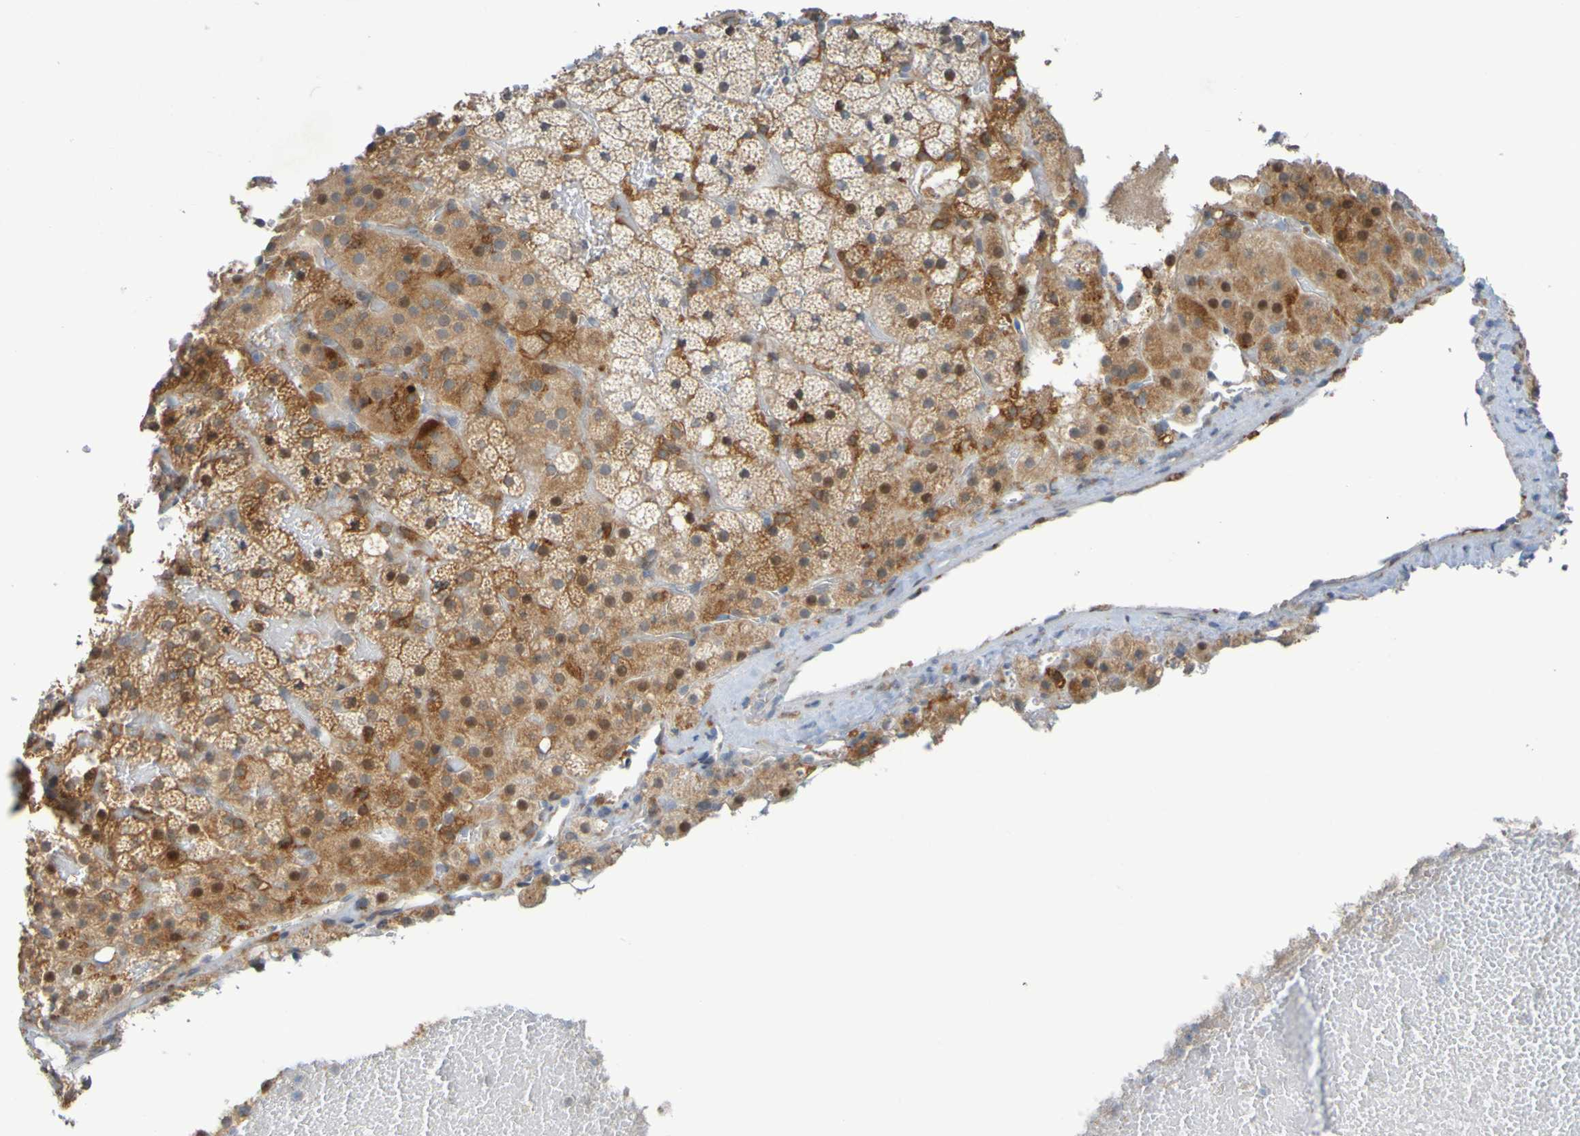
{"staining": {"intensity": "weak", "quantity": ">75%", "location": "cytoplasmic/membranous"}, "tissue": "adrenal gland", "cell_type": "Glandular cells", "image_type": "normal", "snomed": [{"axis": "morphology", "description": "Normal tissue, NOS"}, {"axis": "topography", "description": "Adrenal gland"}], "caption": "Normal adrenal gland exhibits weak cytoplasmic/membranous staining in about >75% of glandular cells, visualized by immunohistochemistry.", "gene": "LILRB5", "patient": {"sex": "female", "age": 59}}